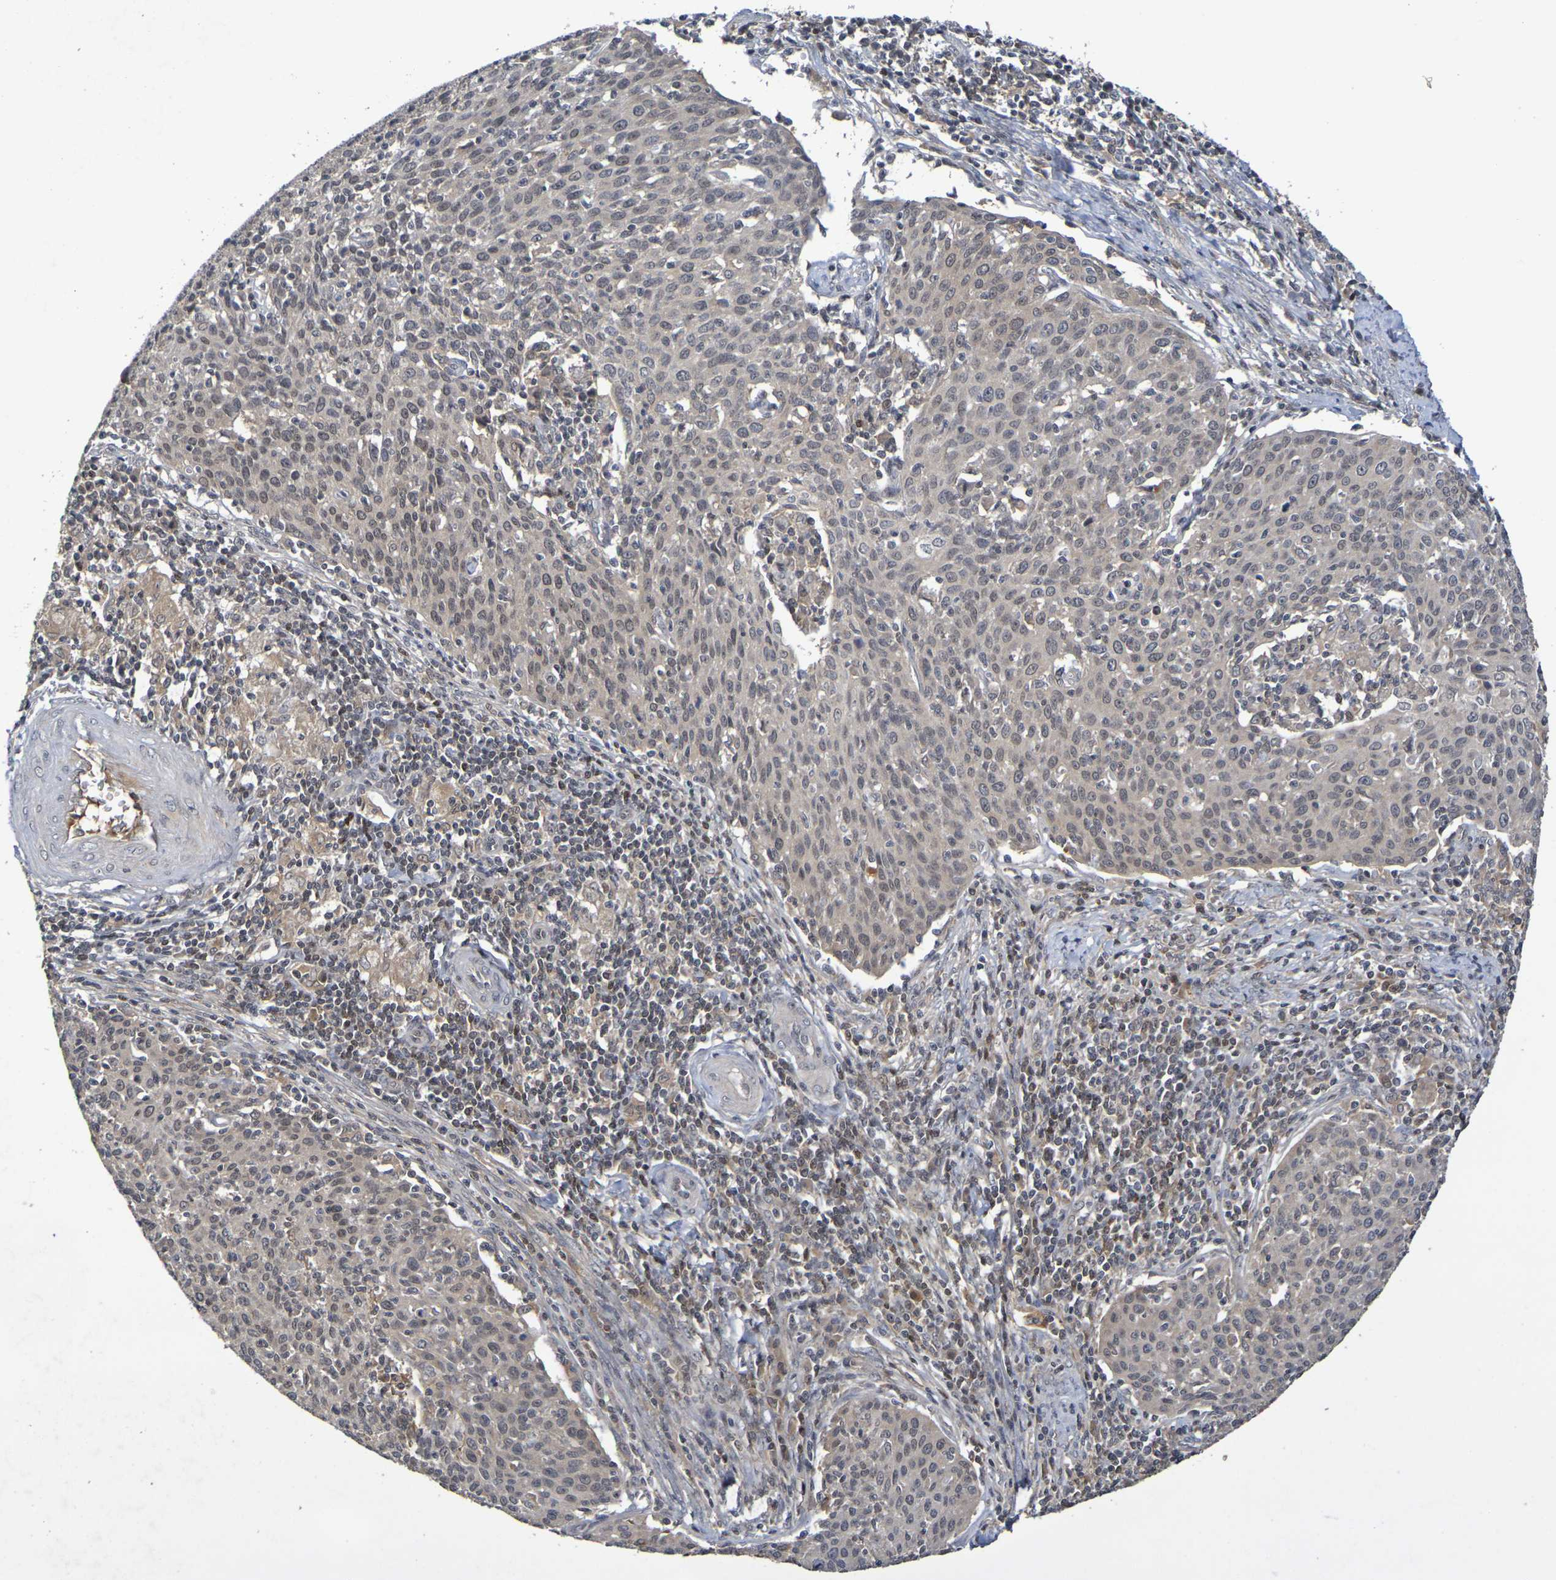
{"staining": {"intensity": "moderate", "quantity": "25%-75%", "location": "cytoplasmic/membranous,nuclear"}, "tissue": "cervical cancer", "cell_type": "Tumor cells", "image_type": "cancer", "snomed": [{"axis": "morphology", "description": "Squamous cell carcinoma, NOS"}, {"axis": "topography", "description": "Cervix"}], "caption": "Brown immunohistochemical staining in human cervical cancer demonstrates moderate cytoplasmic/membranous and nuclear expression in approximately 25%-75% of tumor cells. (DAB (3,3'-diaminobenzidine) = brown stain, brightfield microscopy at high magnification).", "gene": "TERF2", "patient": {"sex": "female", "age": 38}}